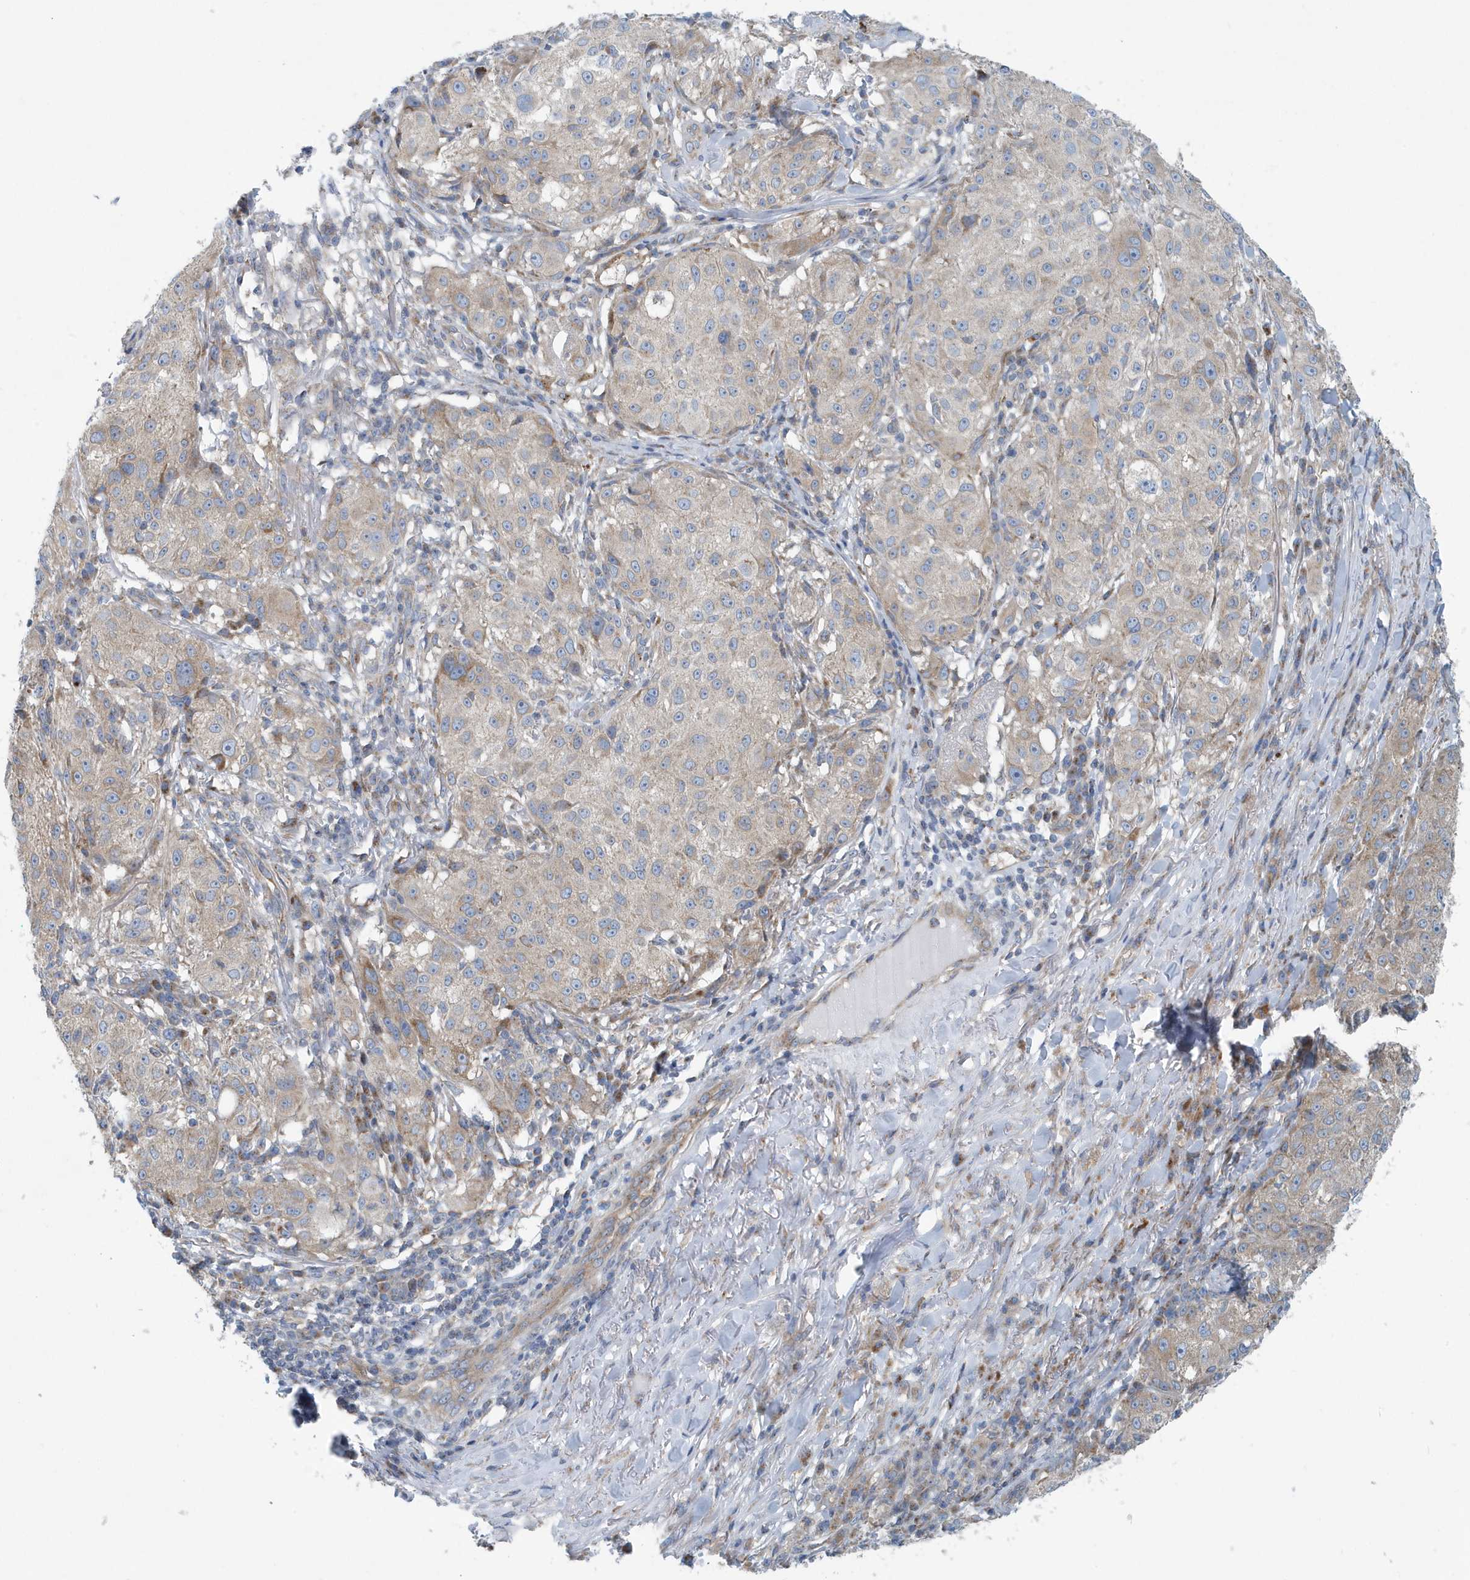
{"staining": {"intensity": "weak", "quantity": "<25%", "location": "cytoplasmic/membranous"}, "tissue": "melanoma", "cell_type": "Tumor cells", "image_type": "cancer", "snomed": [{"axis": "morphology", "description": "Necrosis, NOS"}, {"axis": "morphology", "description": "Malignant melanoma, NOS"}, {"axis": "topography", "description": "Skin"}], "caption": "A micrograph of human malignant melanoma is negative for staining in tumor cells.", "gene": "PPM1M", "patient": {"sex": "female", "age": 87}}